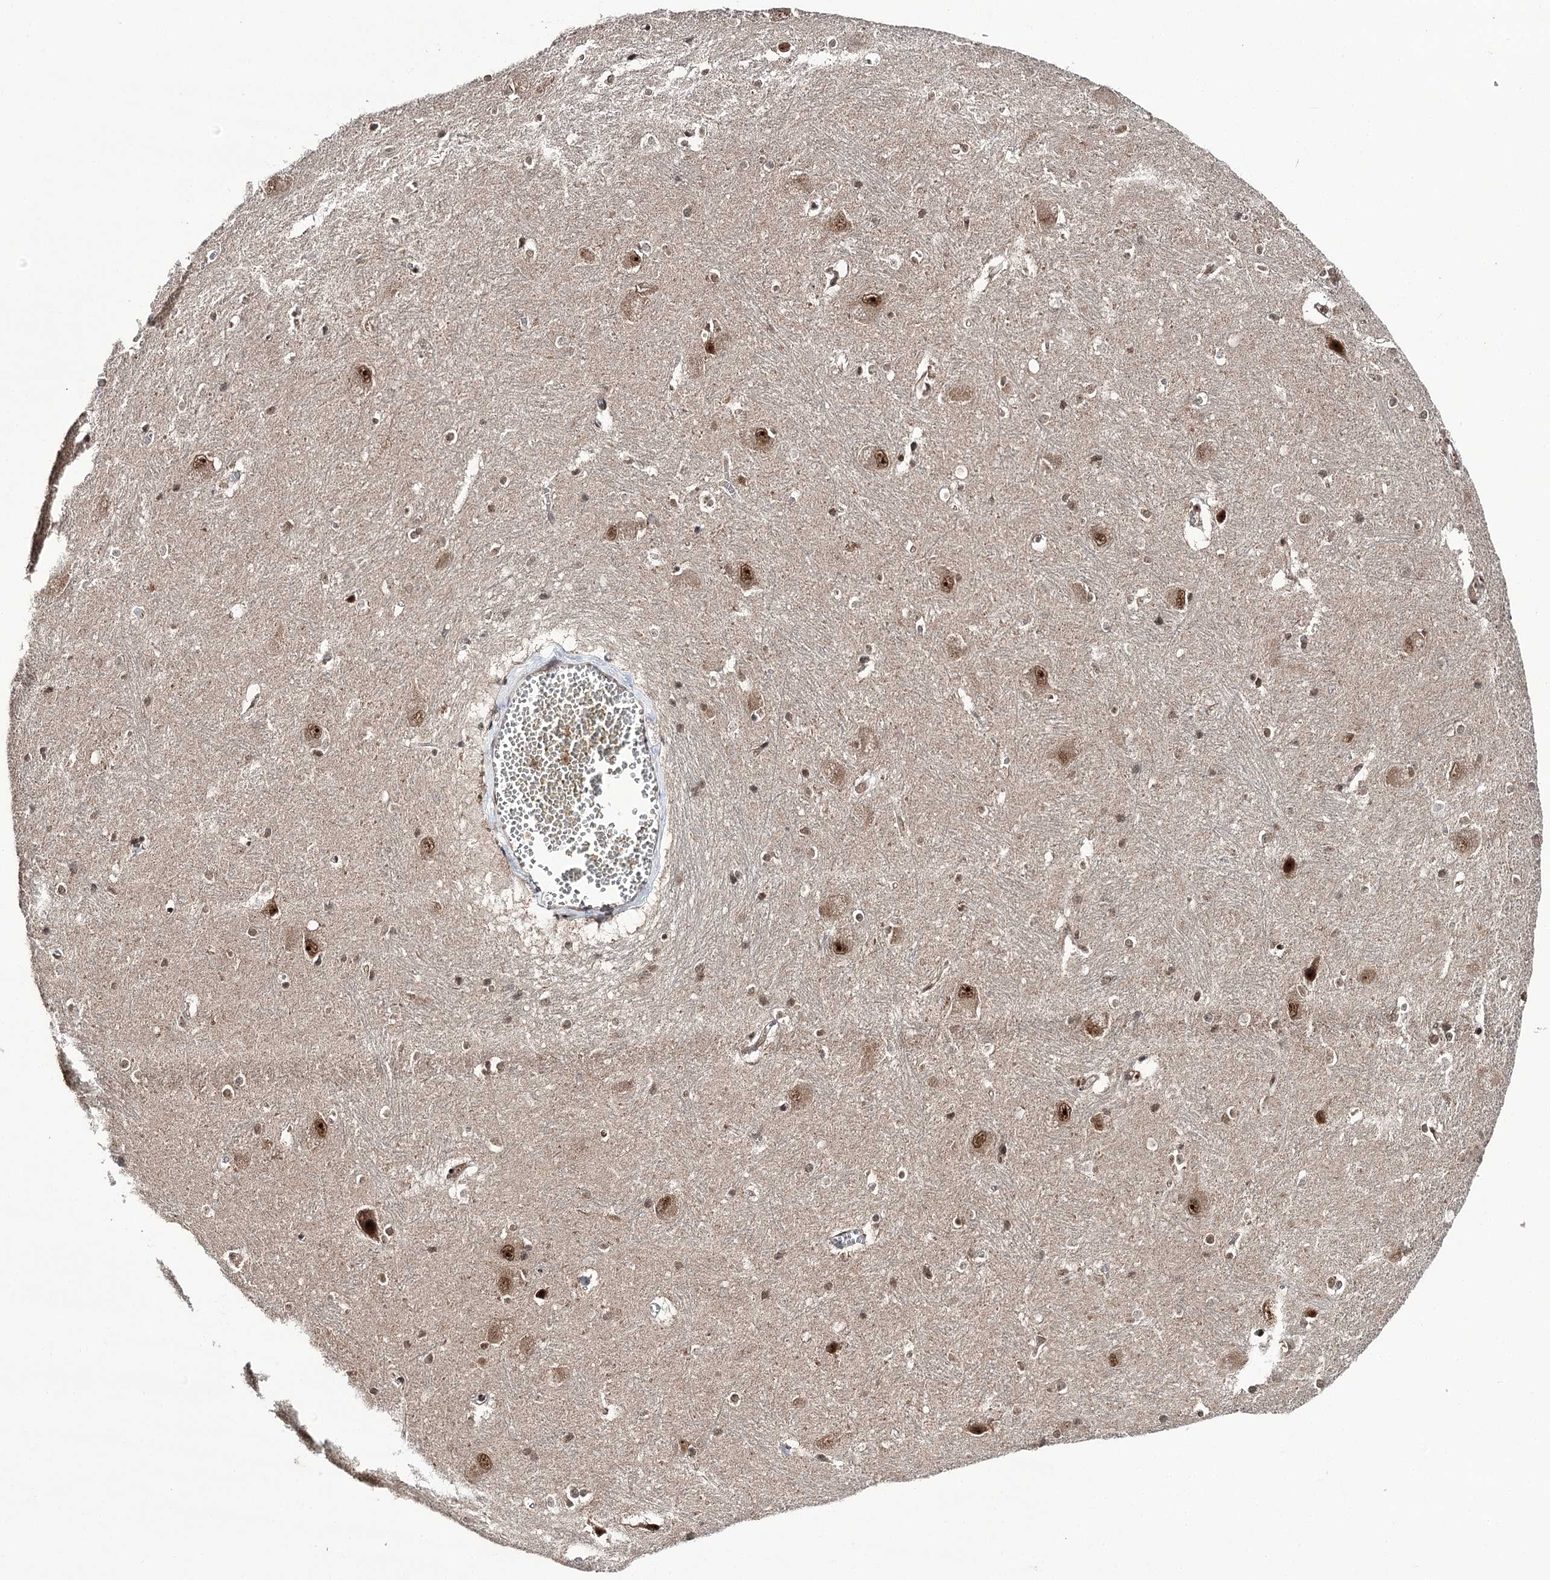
{"staining": {"intensity": "moderate", "quantity": "<25%", "location": "cytoplasmic/membranous,nuclear"}, "tissue": "caudate", "cell_type": "Glial cells", "image_type": "normal", "snomed": [{"axis": "morphology", "description": "Normal tissue, NOS"}, {"axis": "topography", "description": "Lateral ventricle wall"}], "caption": "Protein staining displays moderate cytoplasmic/membranous,nuclear positivity in about <25% of glial cells in normal caudate. The protein of interest is stained brown, and the nuclei are stained in blue (DAB (3,3'-diaminobenzidine) IHC with brightfield microscopy, high magnification).", "gene": "ERCC3", "patient": {"sex": "male", "age": 37}}